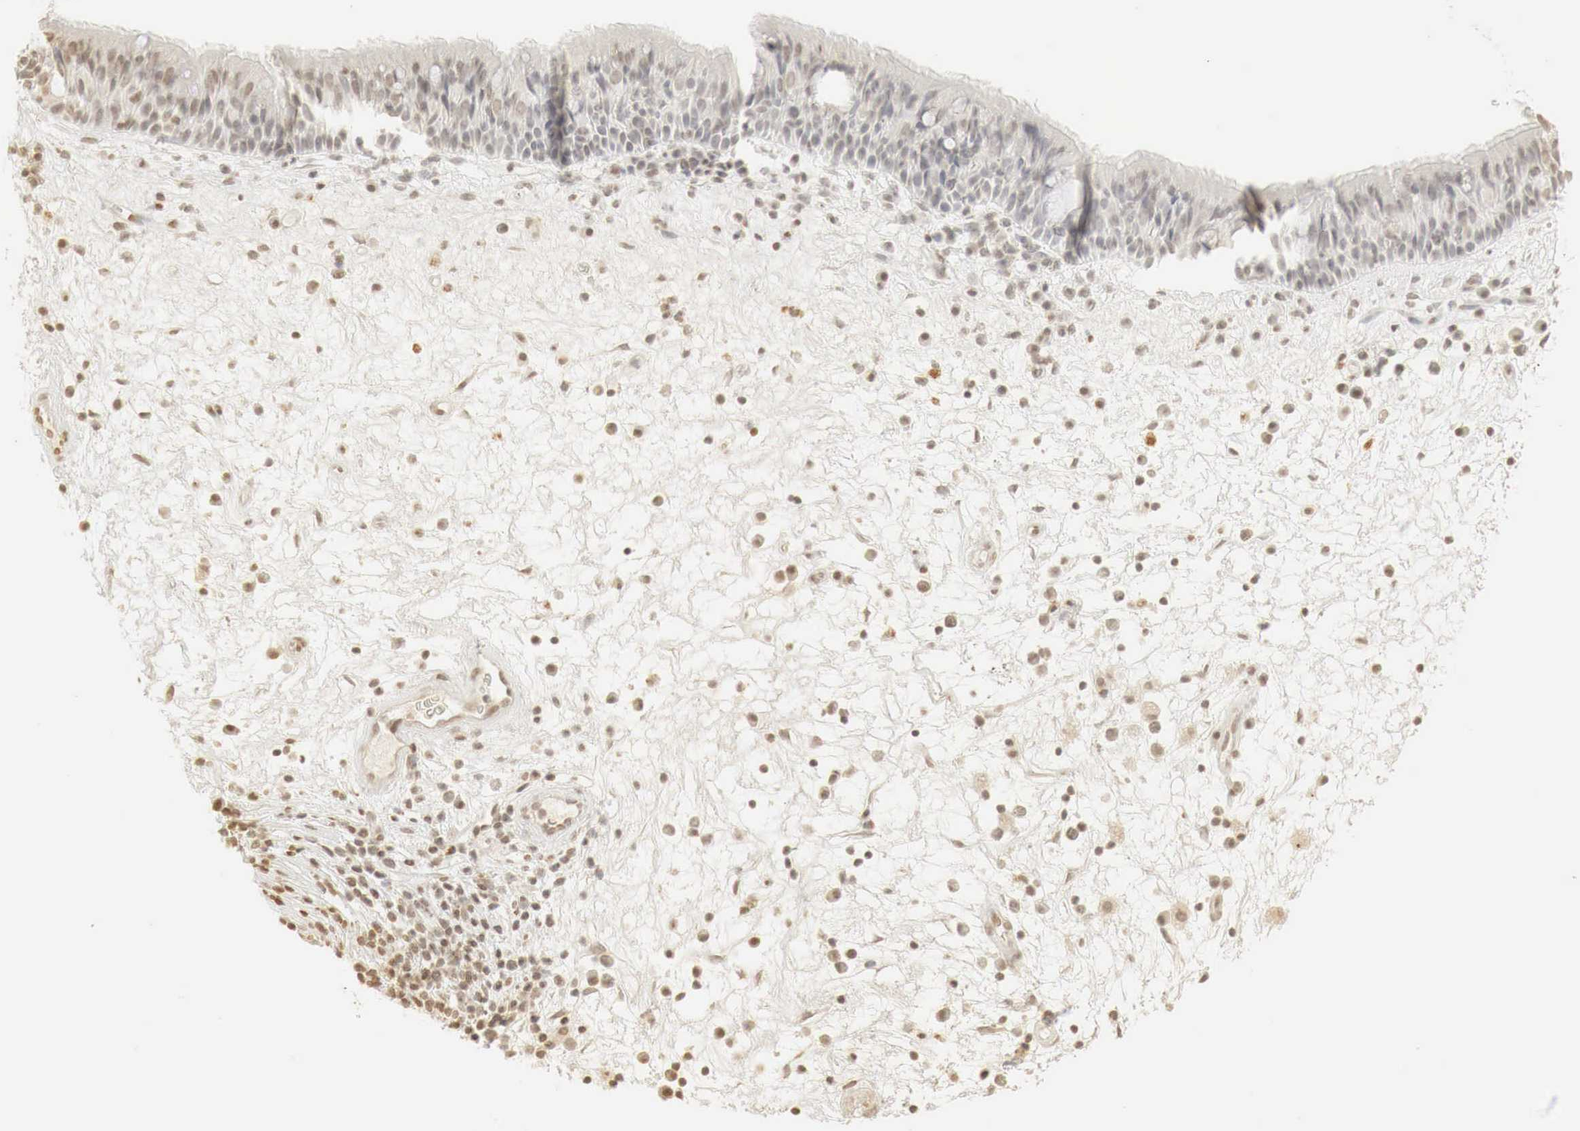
{"staining": {"intensity": "moderate", "quantity": ">75%", "location": "nuclear"}, "tissue": "nasopharynx", "cell_type": "Respiratory epithelial cells", "image_type": "normal", "snomed": [{"axis": "morphology", "description": "Normal tissue, NOS"}, {"axis": "topography", "description": "Nasopharynx"}], "caption": "Nasopharynx stained with DAB IHC demonstrates medium levels of moderate nuclear positivity in about >75% of respiratory epithelial cells.", "gene": "ERBB4", "patient": {"sex": "male", "age": 63}}